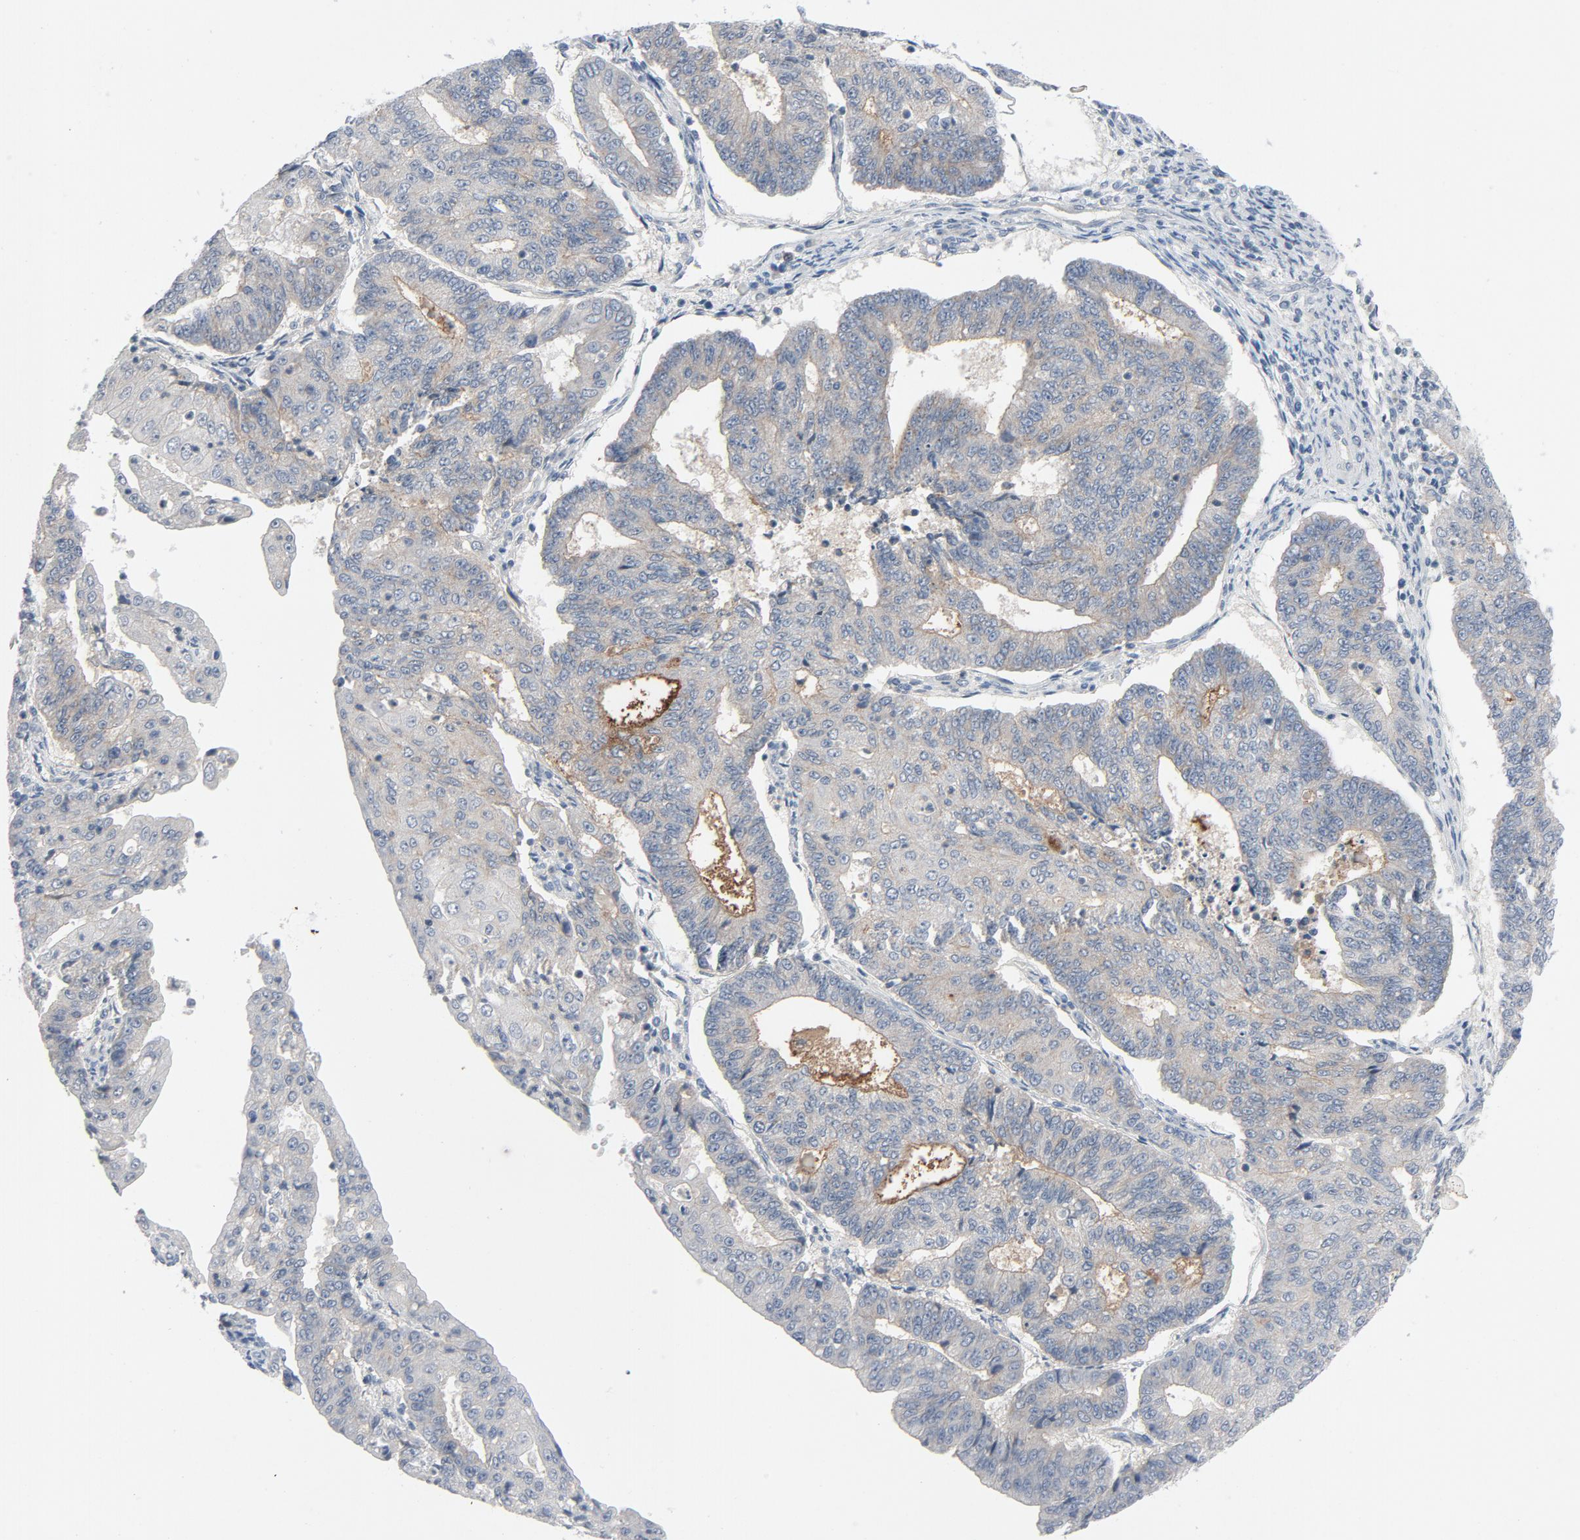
{"staining": {"intensity": "weak", "quantity": ">75%", "location": "cytoplasmic/membranous"}, "tissue": "endometrial cancer", "cell_type": "Tumor cells", "image_type": "cancer", "snomed": [{"axis": "morphology", "description": "Adenocarcinoma, NOS"}, {"axis": "topography", "description": "Endometrium"}], "caption": "Immunohistochemical staining of endometrial adenocarcinoma exhibits low levels of weak cytoplasmic/membranous expression in about >75% of tumor cells. The staining was performed using DAB to visualize the protein expression in brown, while the nuclei were stained in blue with hematoxylin (Magnification: 20x).", "gene": "TSG101", "patient": {"sex": "female", "age": 56}}